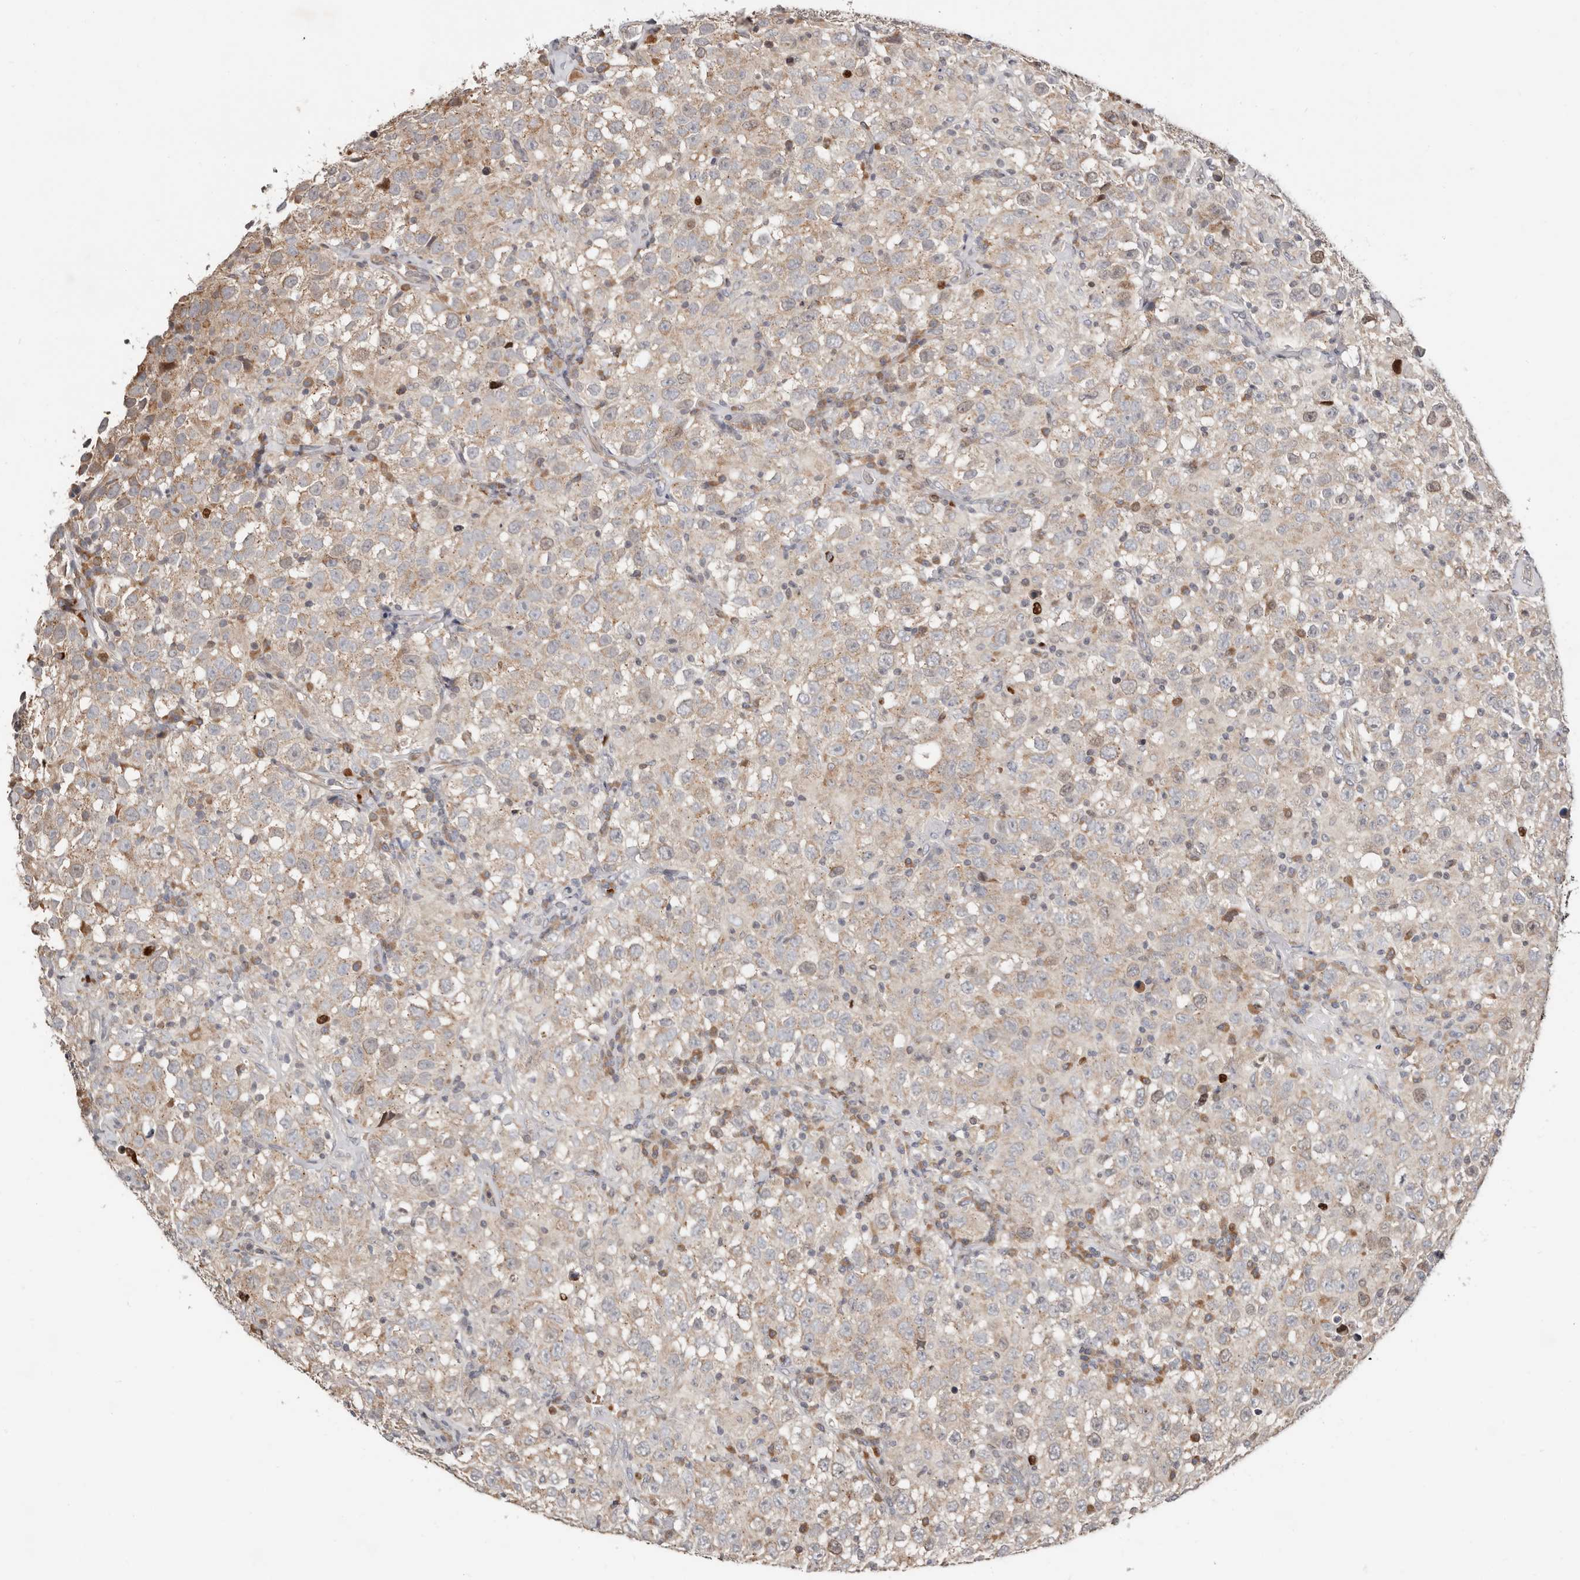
{"staining": {"intensity": "weak", "quantity": ">75%", "location": "cytoplasmic/membranous"}, "tissue": "testis cancer", "cell_type": "Tumor cells", "image_type": "cancer", "snomed": [{"axis": "morphology", "description": "Seminoma, NOS"}, {"axis": "topography", "description": "Testis"}], "caption": "A low amount of weak cytoplasmic/membranous expression is present in about >75% of tumor cells in seminoma (testis) tissue. (Brightfield microscopy of DAB IHC at high magnification).", "gene": "SMYD4", "patient": {"sex": "male", "age": 41}}